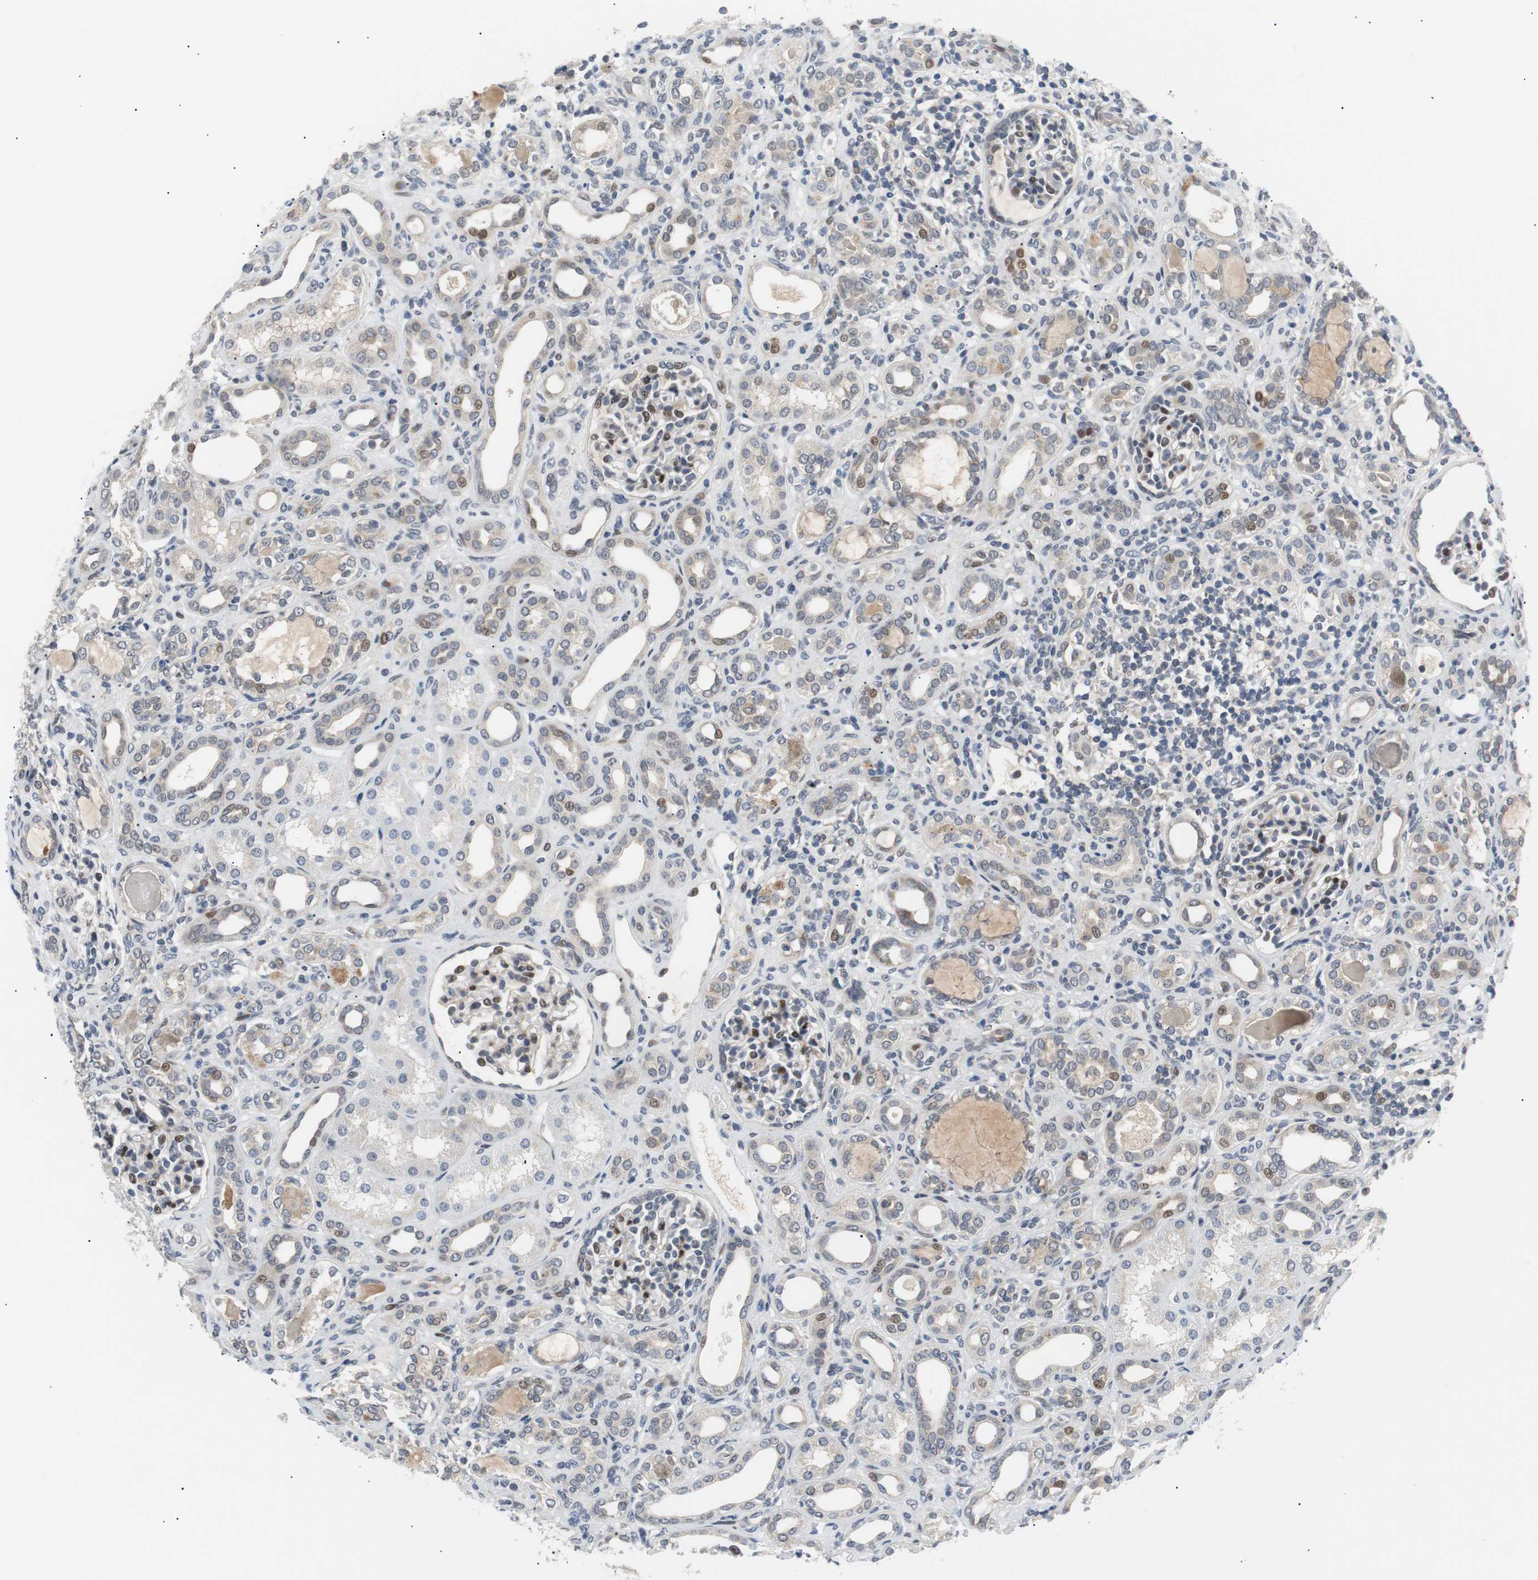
{"staining": {"intensity": "strong", "quantity": "<25%", "location": "nuclear"}, "tissue": "kidney", "cell_type": "Cells in glomeruli", "image_type": "normal", "snomed": [{"axis": "morphology", "description": "Normal tissue, NOS"}, {"axis": "topography", "description": "Kidney"}], "caption": "Strong nuclear staining for a protein is appreciated in about <25% of cells in glomeruli of benign kidney using immunohistochemistry (IHC).", "gene": "MAP2K4", "patient": {"sex": "male", "age": 7}}